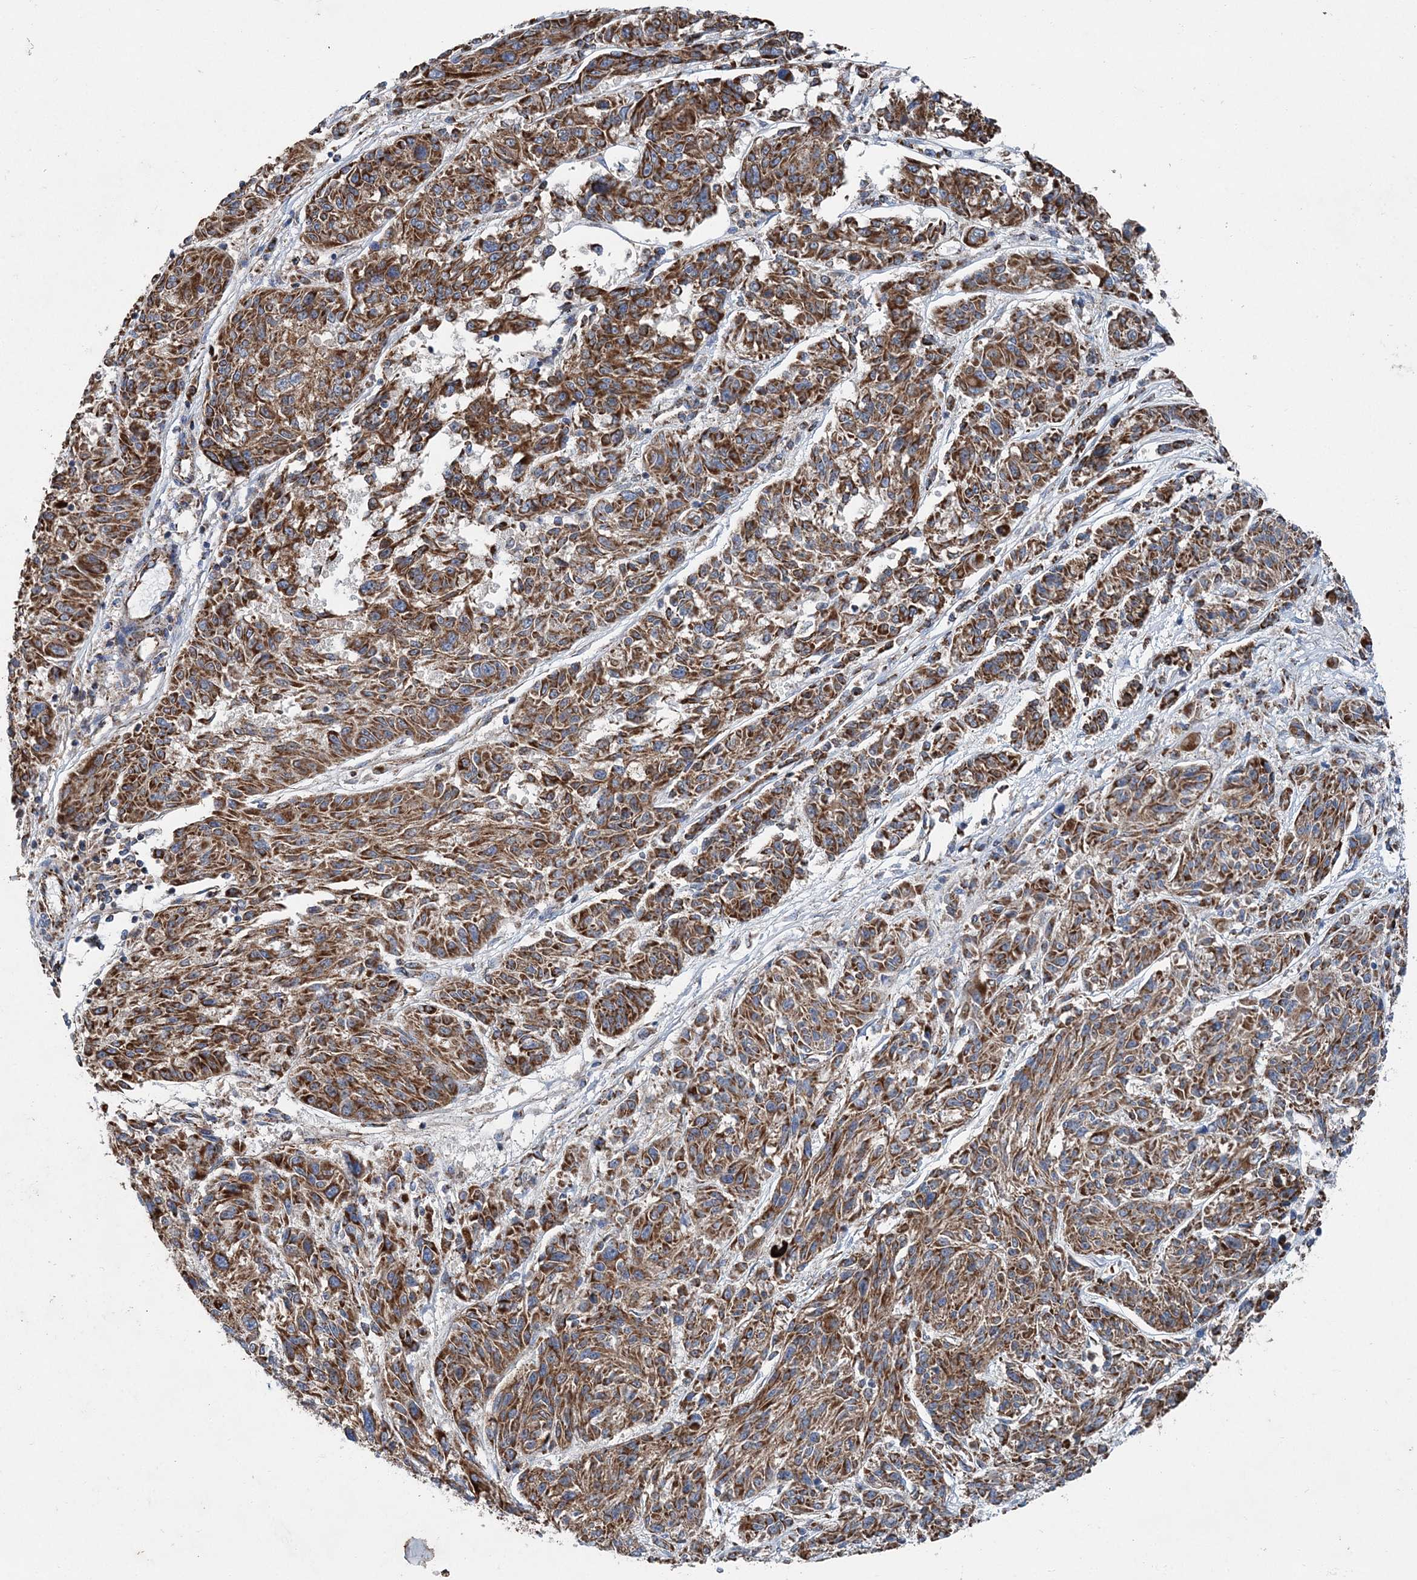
{"staining": {"intensity": "strong", "quantity": ">75%", "location": "cytoplasmic/membranous"}, "tissue": "melanoma", "cell_type": "Tumor cells", "image_type": "cancer", "snomed": [{"axis": "morphology", "description": "Malignant melanoma, NOS"}, {"axis": "topography", "description": "Skin"}], "caption": "Approximately >75% of tumor cells in human malignant melanoma exhibit strong cytoplasmic/membranous protein positivity as visualized by brown immunohistochemical staining.", "gene": "SPAG16", "patient": {"sex": "male", "age": 53}}